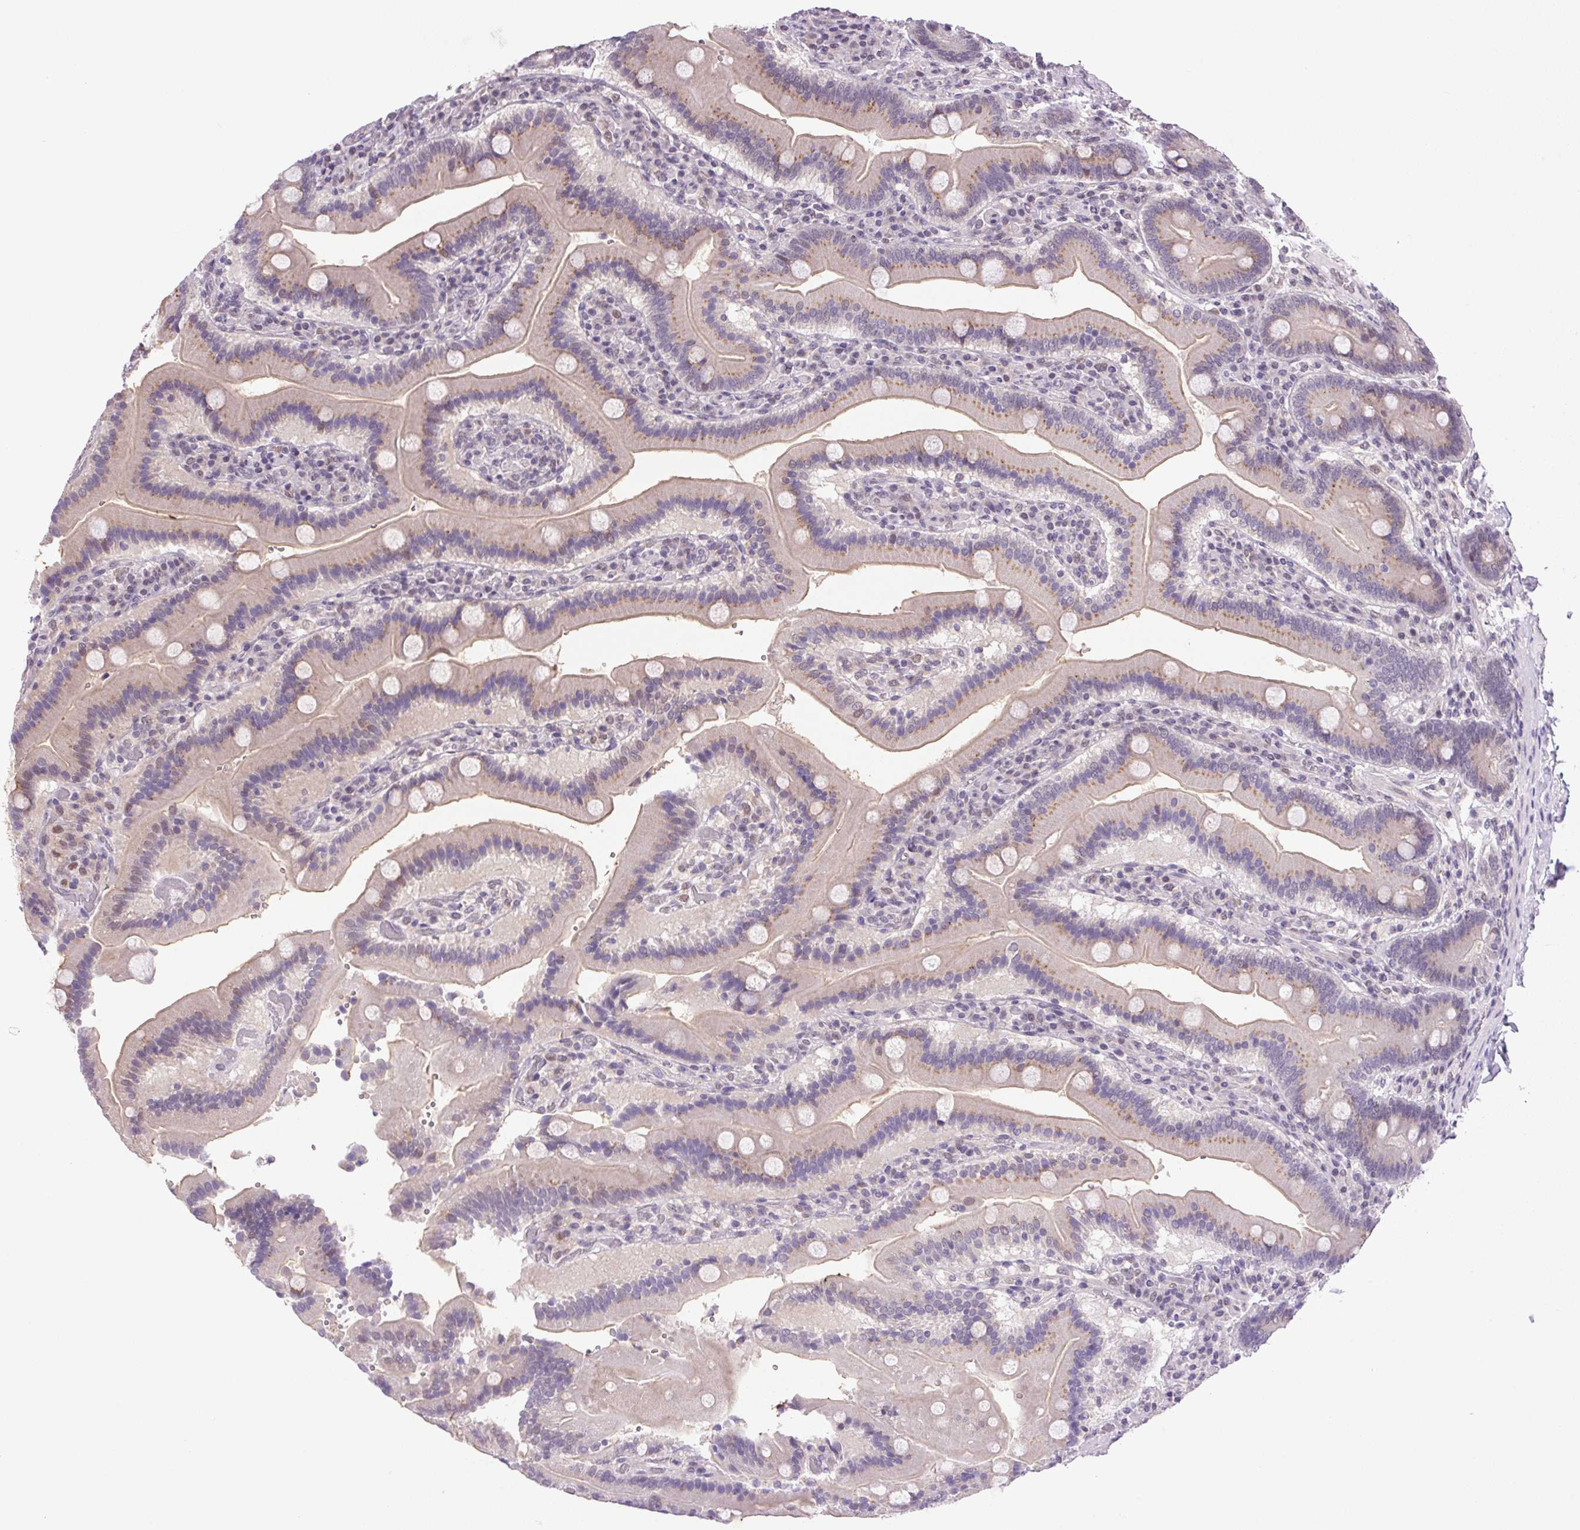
{"staining": {"intensity": "weak", "quantity": "25%-75%", "location": "cytoplasmic/membranous"}, "tissue": "duodenum", "cell_type": "Glandular cells", "image_type": "normal", "snomed": [{"axis": "morphology", "description": "Normal tissue, NOS"}, {"axis": "topography", "description": "Duodenum"}], "caption": "This is a micrograph of immunohistochemistry (IHC) staining of unremarkable duodenum, which shows weak positivity in the cytoplasmic/membranous of glandular cells.", "gene": "AKR1E2", "patient": {"sex": "female", "age": 62}}